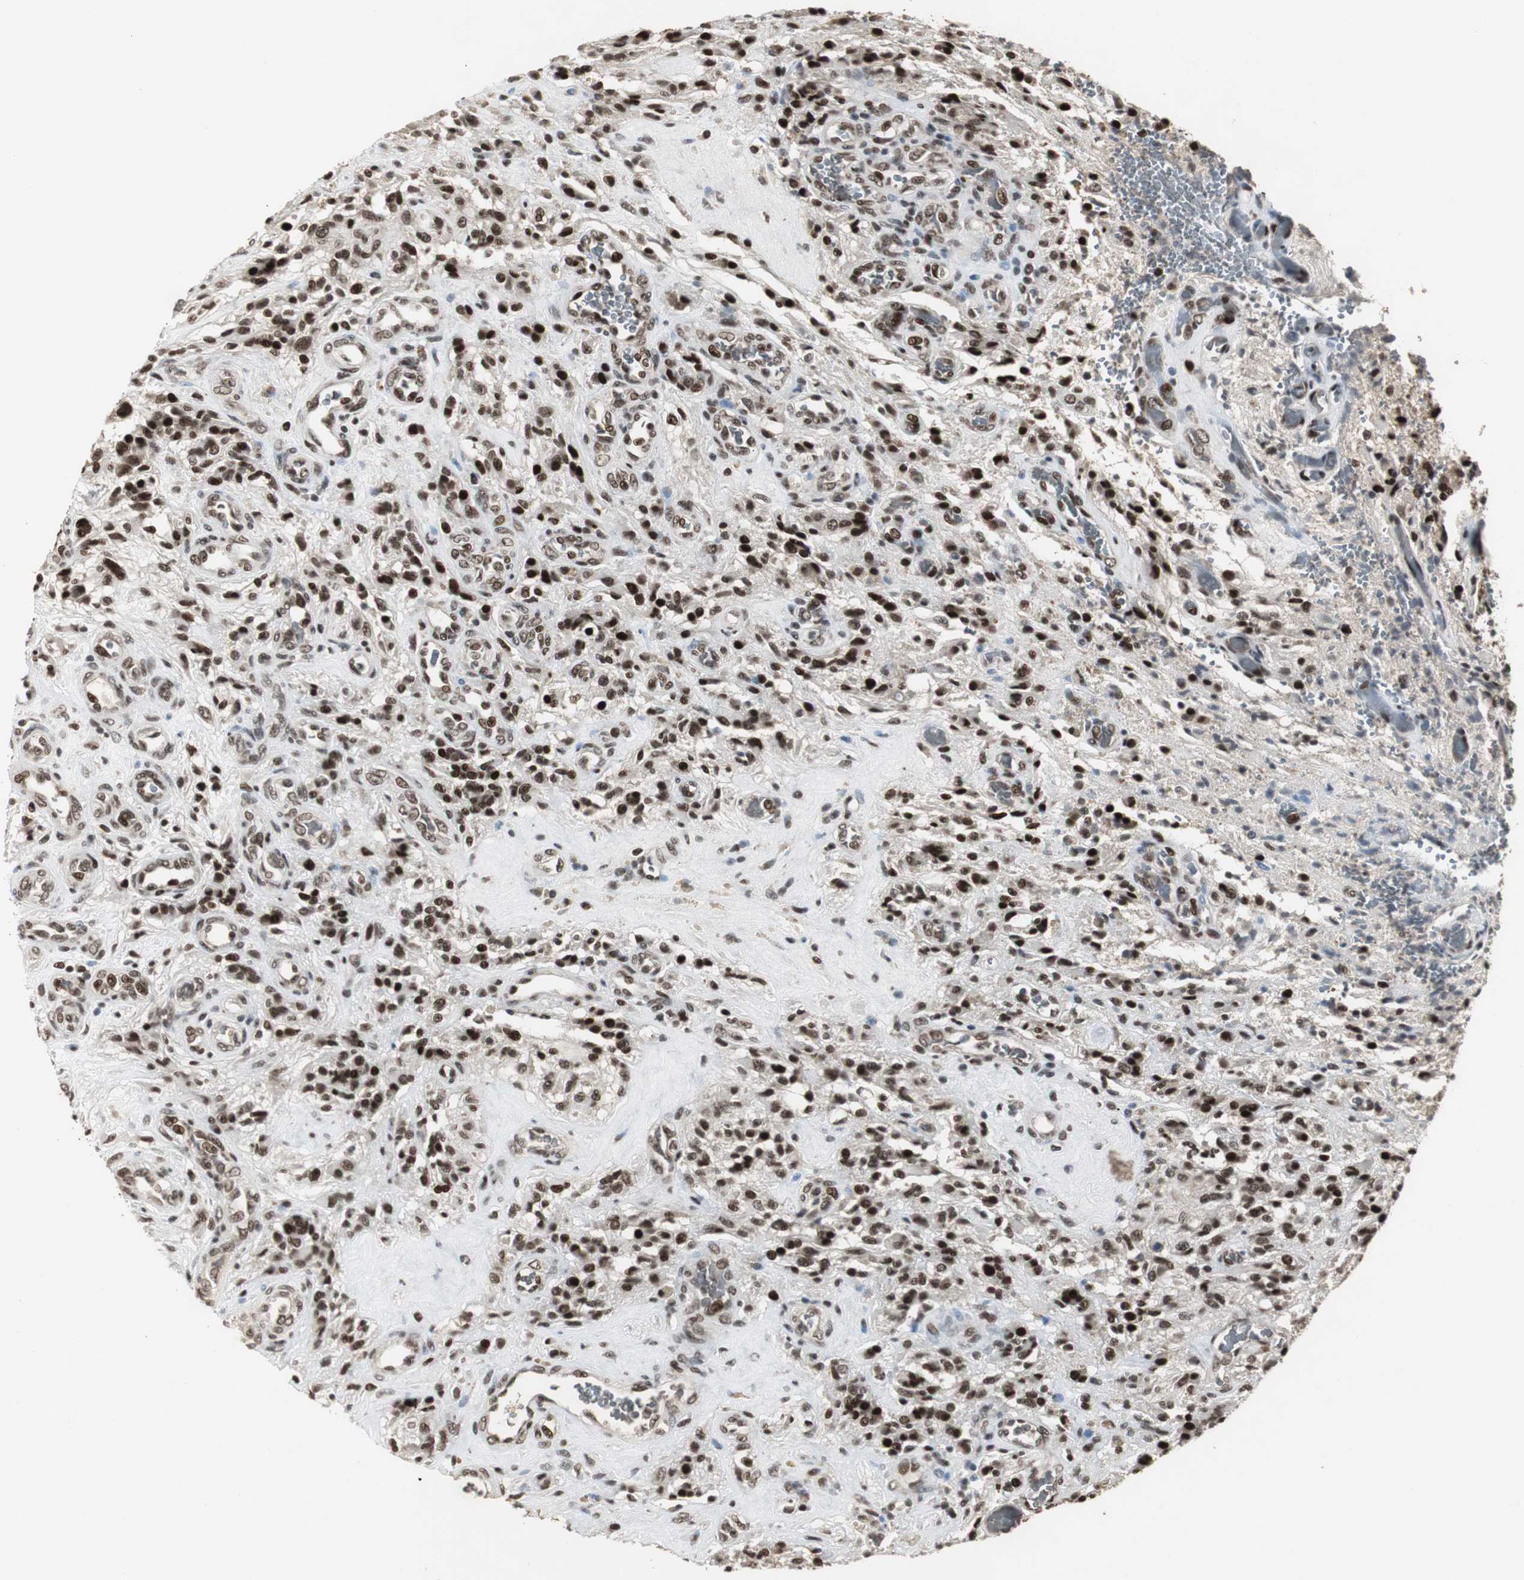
{"staining": {"intensity": "strong", "quantity": ">75%", "location": "nuclear"}, "tissue": "glioma", "cell_type": "Tumor cells", "image_type": "cancer", "snomed": [{"axis": "morphology", "description": "Normal tissue, NOS"}, {"axis": "morphology", "description": "Glioma, malignant, High grade"}, {"axis": "topography", "description": "Cerebral cortex"}], "caption": "Strong nuclear positivity is seen in about >75% of tumor cells in malignant high-grade glioma. (IHC, brightfield microscopy, high magnification).", "gene": "TAF5", "patient": {"sex": "male", "age": 56}}